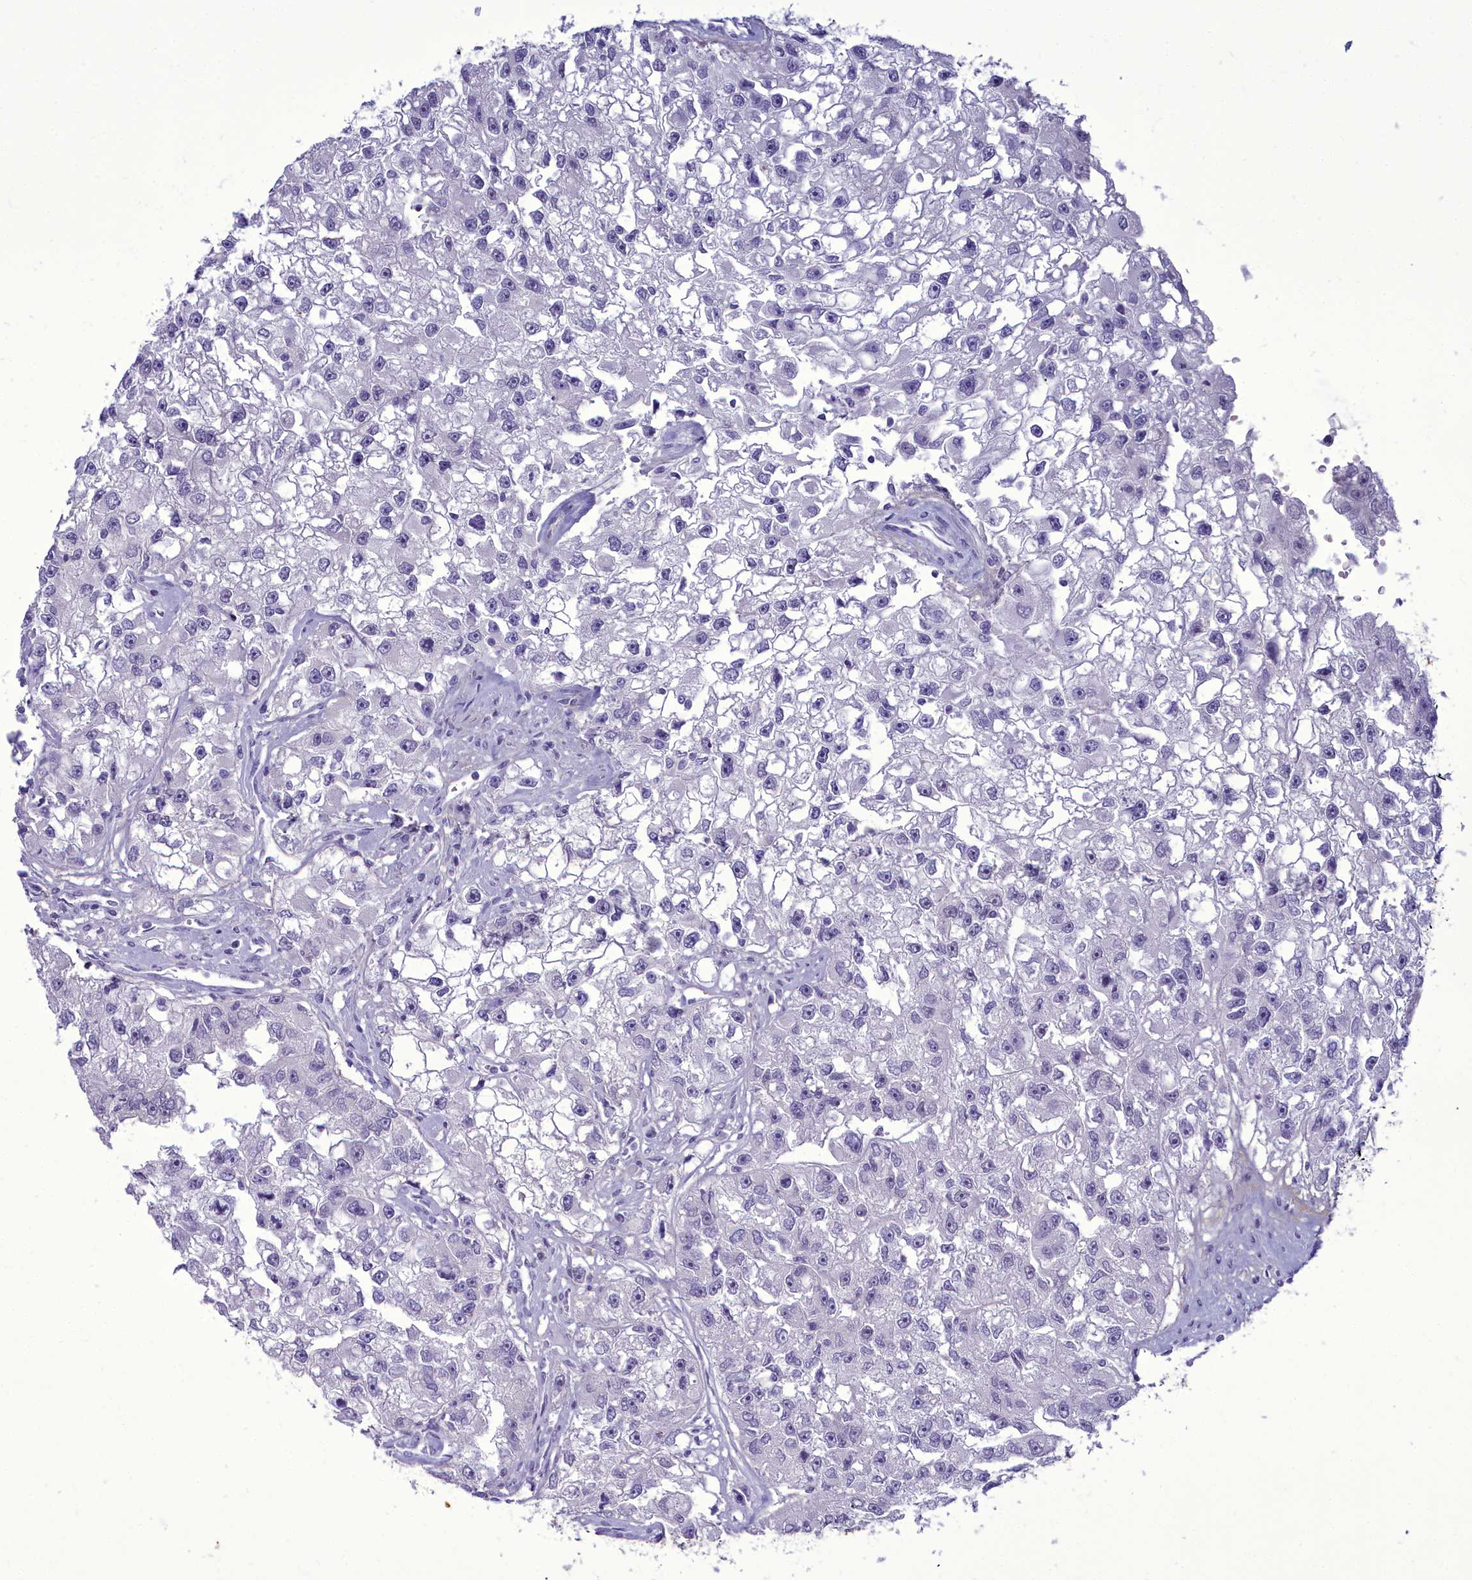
{"staining": {"intensity": "negative", "quantity": "none", "location": "none"}, "tissue": "renal cancer", "cell_type": "Tumor cells", "image_type": "cancer", "snomed": [{"axis": "morphology", "description": "Adenocarcinoma, NOS"}, {"axis": "topography", "description": "Kidney"}], "caption": "There is no significant staining in tumor cells of renal cancer.", "gene": "OSTN", "patient": {"sex": "male", "age": 63}}